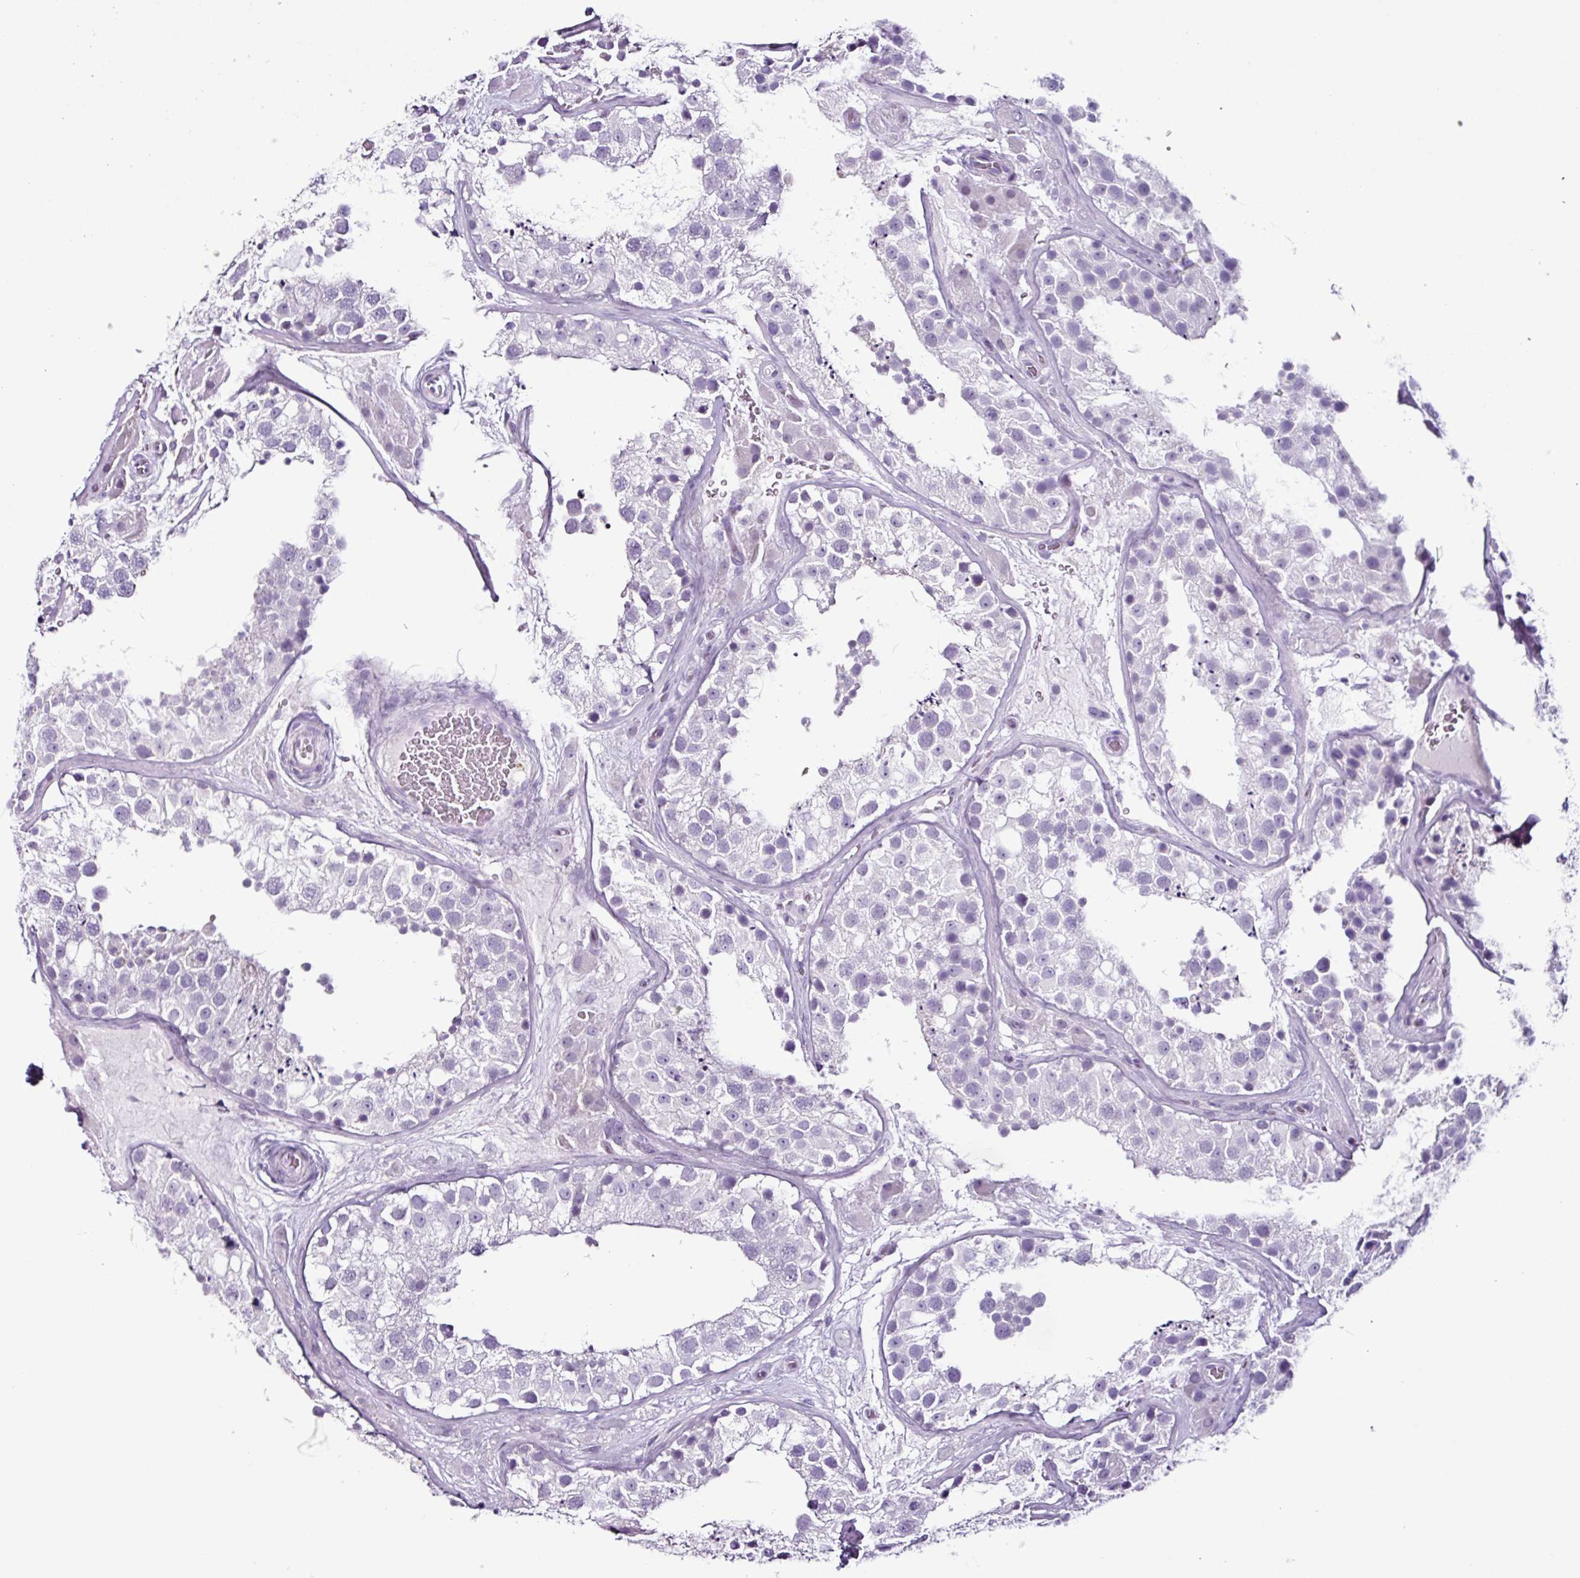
{"staining": {"intensity": "negative", "quantity": "none", "location": "none"}, "tissue": "testis", "cell_type": "Cells in seminiferous ducts", "image_type": "normal", "snomed": [{"axis": "morphology", "description": "Normal tissue, NOS"}, {"axis": "topography", "description": "Testis"}], "caption": "Immunohistochemistry histopathology image of unremarkable testis: human testis stained with DAB displays no significant protein expression in cells in seminiferous ducts.", "gene": "TMEM178A", "patient": {"sex": "male", "age": 26}}